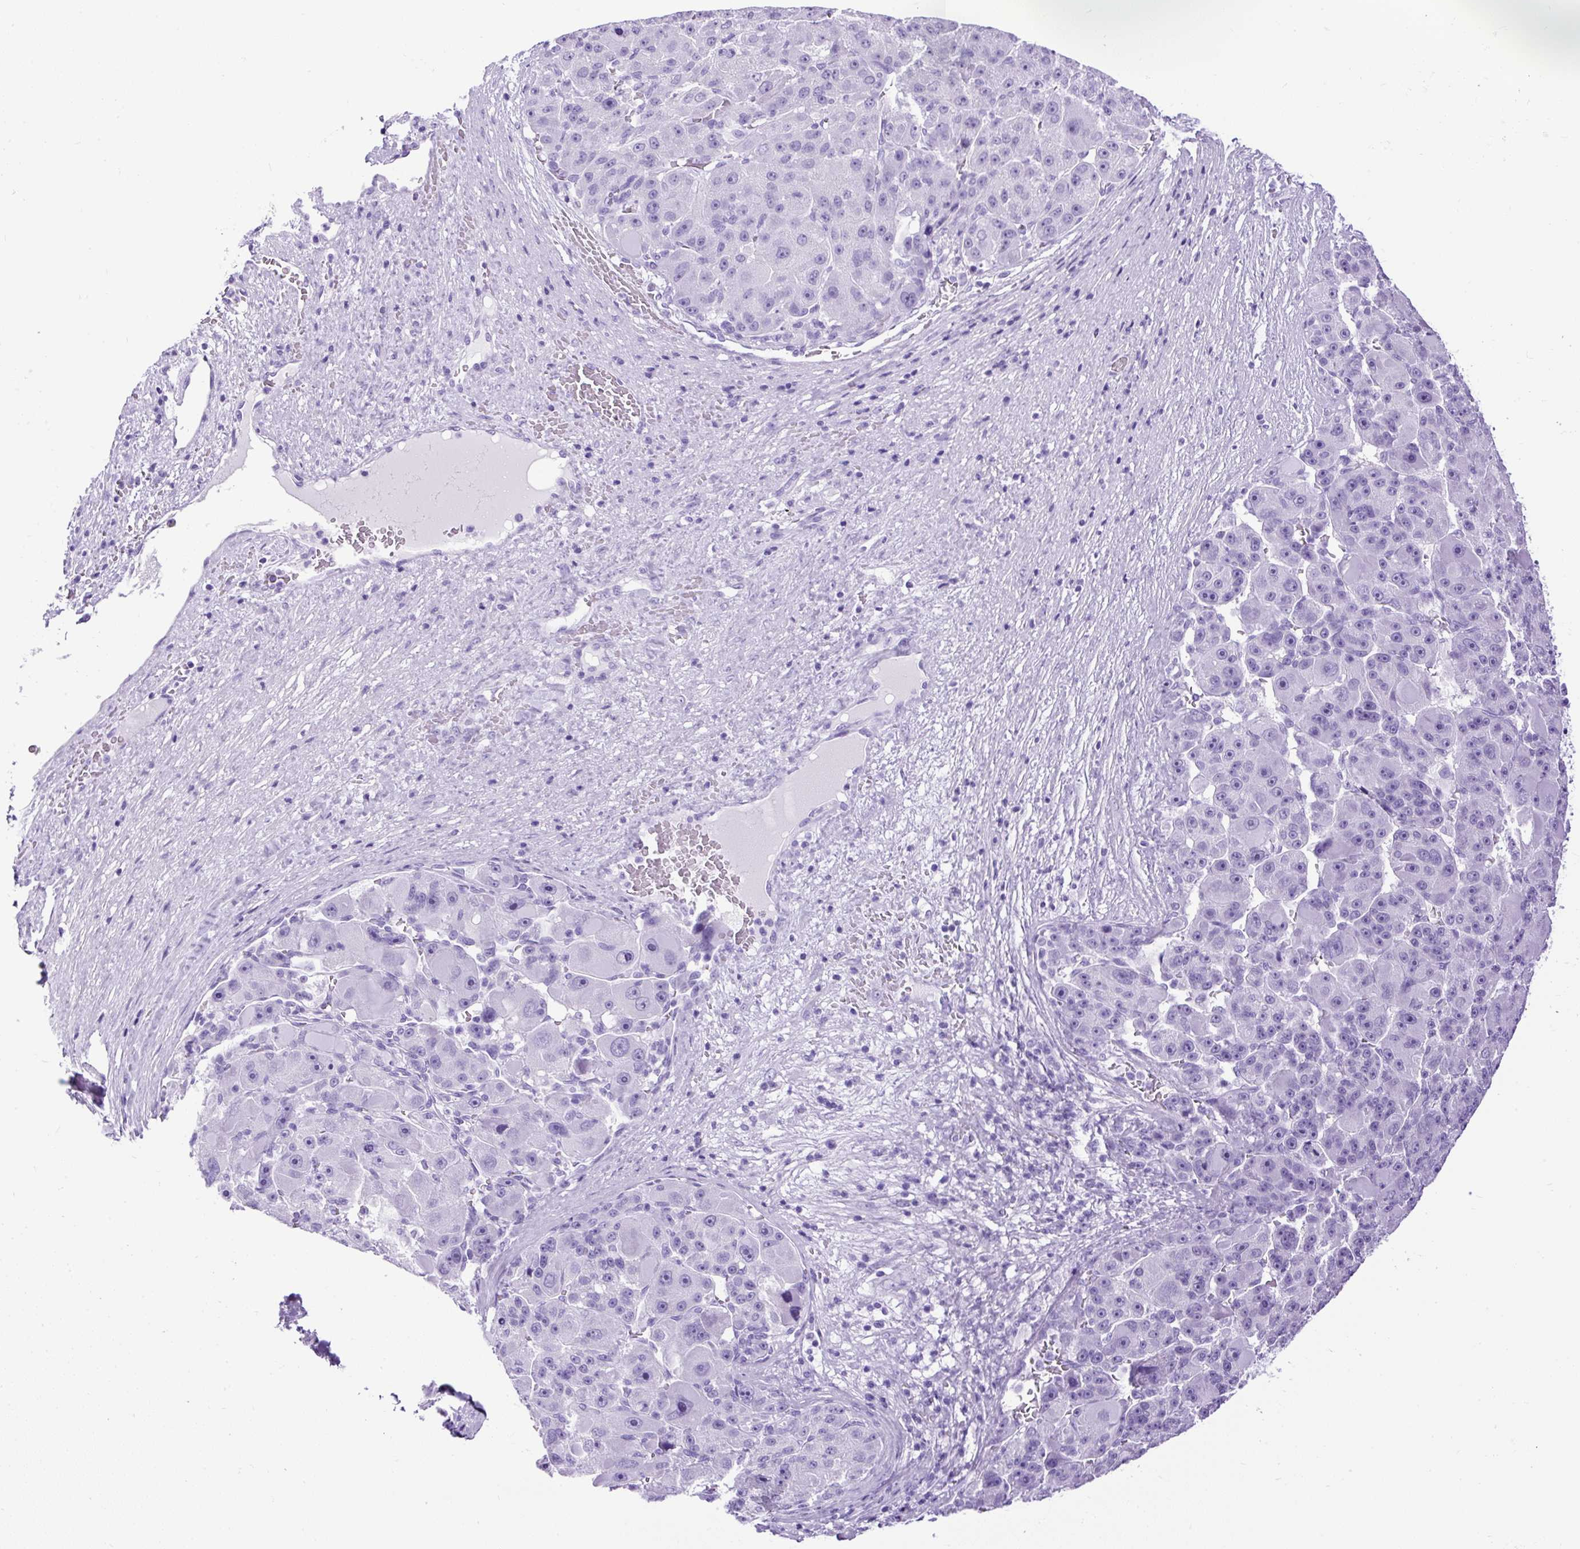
{"staining": {"intensity": "negative", "quantity": "none", "location": "none"}, "tissue": "liver cancer", "cell_type": "Tumor cells", "image_type": "cancer", "snomed": [{"axis": "morphology", "description": "Carcinoma, Hepatocellular, NOS"}, {"axis": "topography", "description": "Liver"}], "caption": "The histopathology image demonstrates no significant expression in tumor cells of liver cancer (hepatocellular carcinoma). The staining is performed using DAB (3,3'-diaminobenzidine) brown chromogen with nuclei counter-stained in using hematoxylin.", "gene": "CEL", "patient": {"sex": "male", "age": 76}}